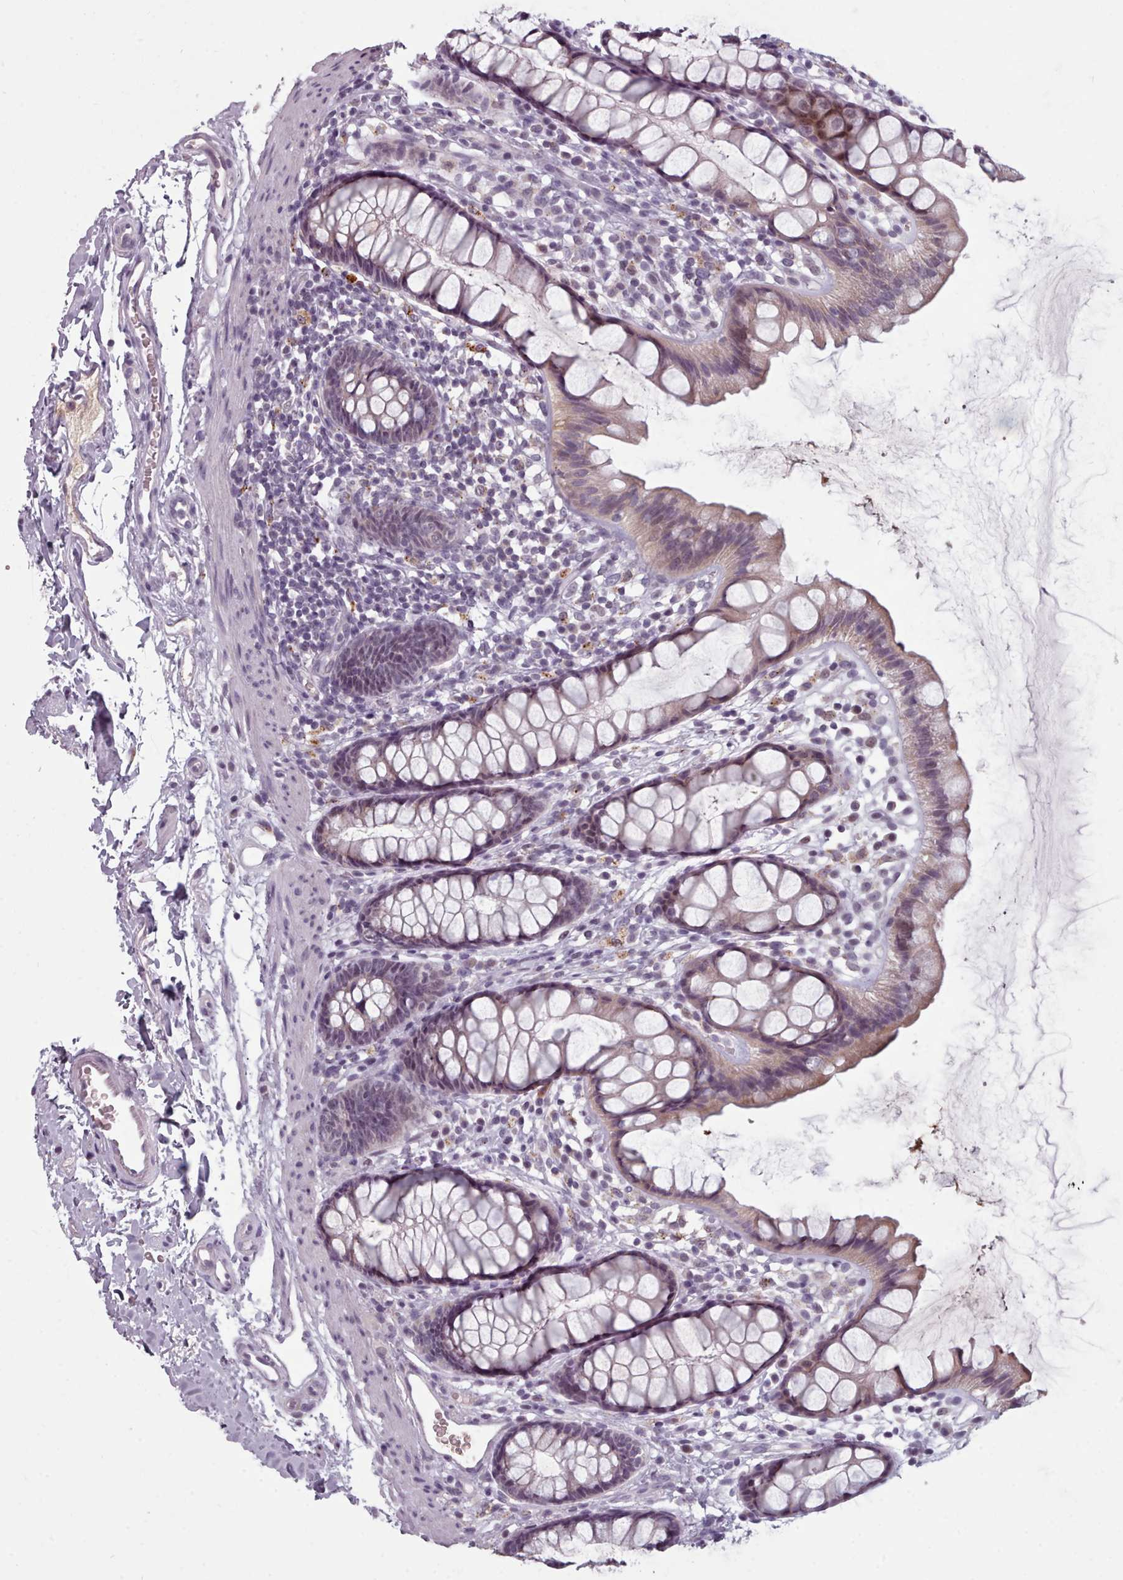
{"staining": {"intensity": "moderate", "quantity": "<25%", "location": "cytoplasmic/membranous"}, "tissue": "rectum", "cell_type": "Glandular cells", "image_type": "normal", "snomed": [{"axis": "morphology", "description": "Normal tissue, NOS"}, {"axis": "topography", "description": "Rectum"}], "caption": "Normal rectum displays moderate cytoplasmic/membranous staining in about <25% of glandular cells, visualized by immunohistochemistry. (brown staining indicates protein expression, while blue staining denotes nuclei).", "gene": "PBX4", "patient": {"sex": "female", "age": 65}}